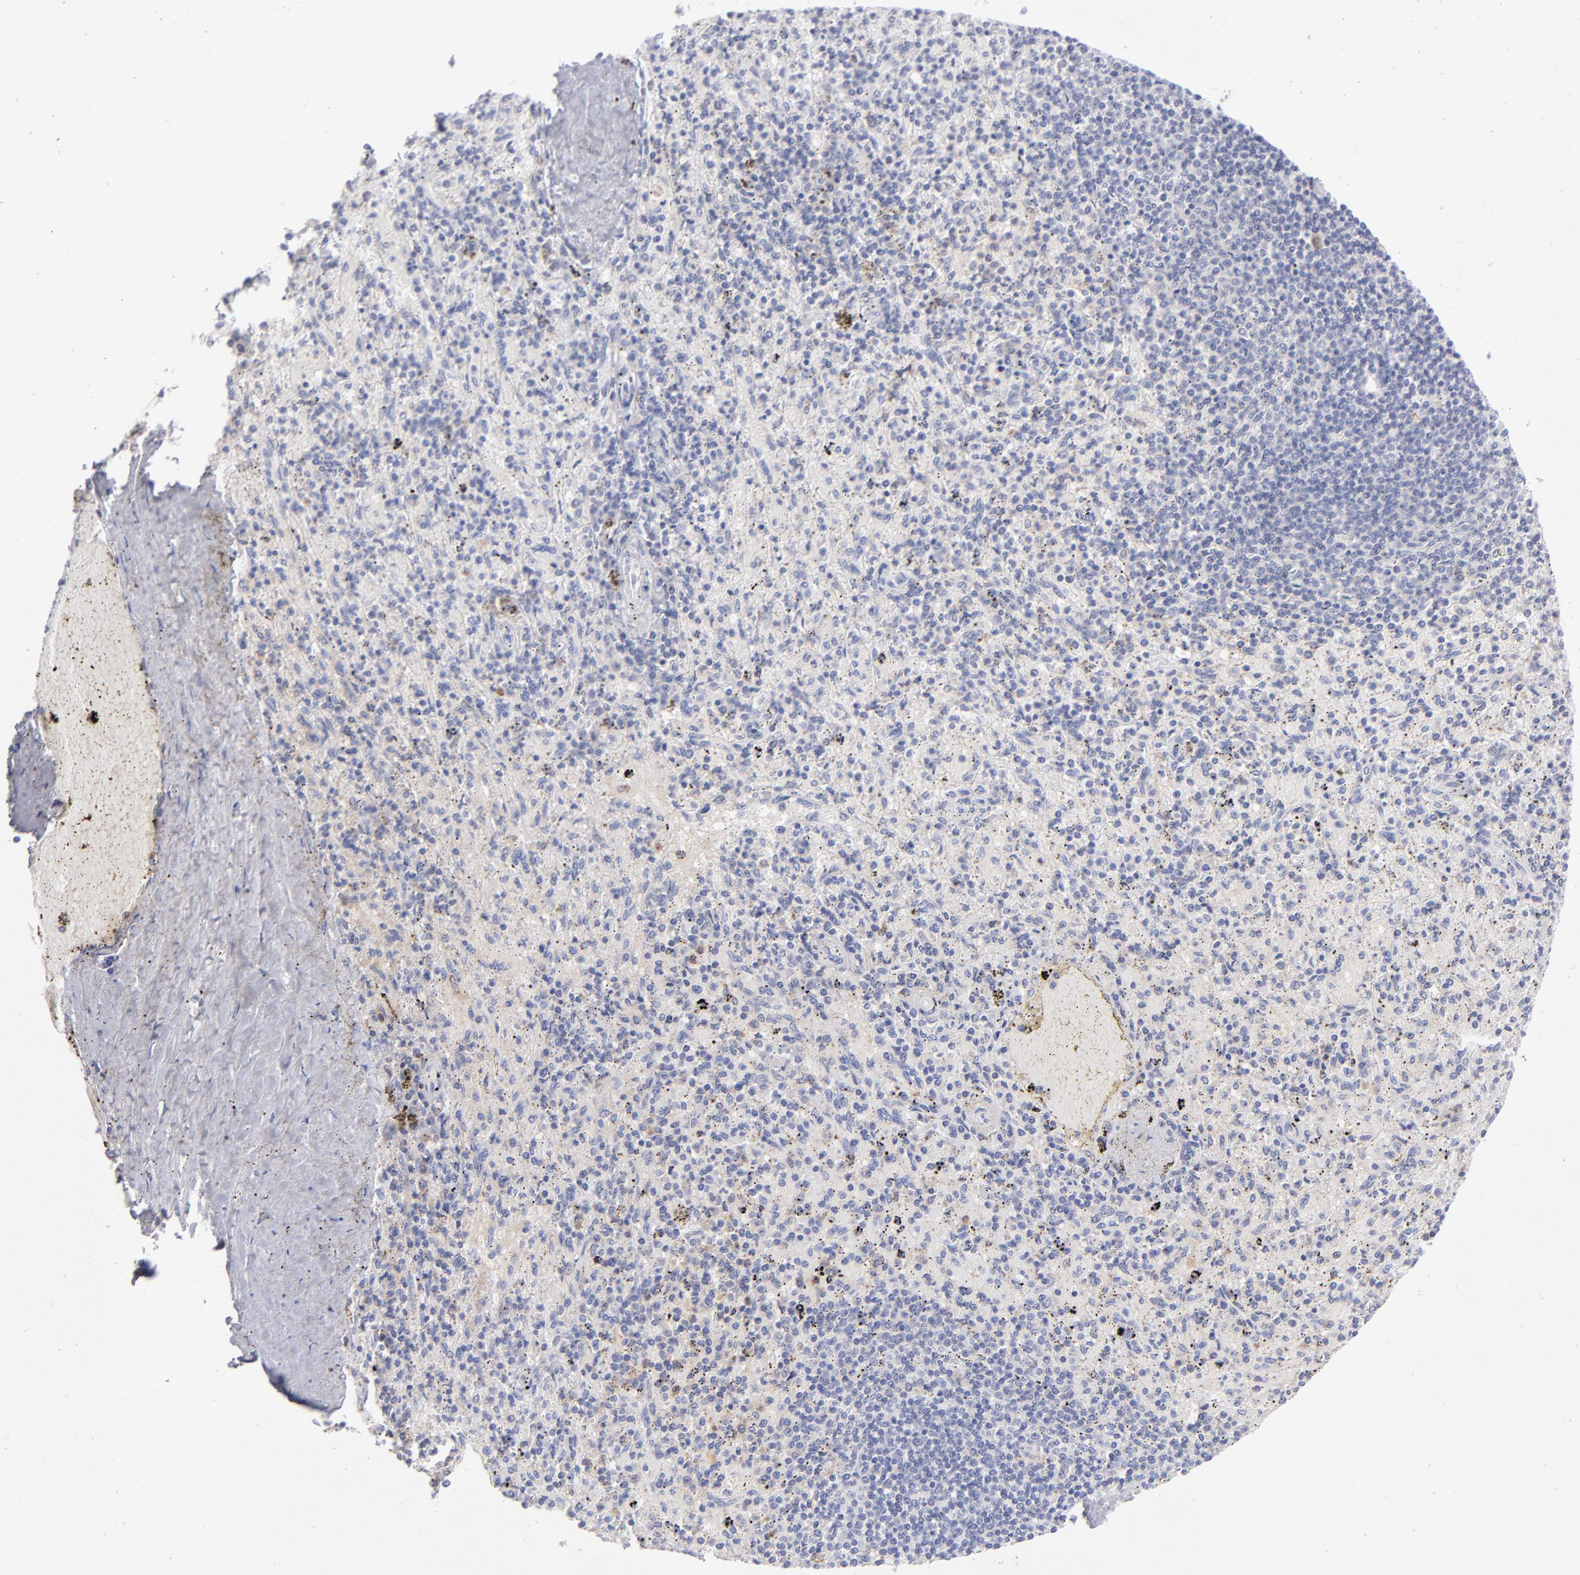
{"staining": {"intensity": "weak", "quantity": "<25%", "location": "cytoplasmic/membranous"}, "tissue": "spleen", "cell_type": "Cells in red pulp", "image_type": "normal", "snomed": [{"axis": "morphology", "description": "Normal tissue, NOS"}, {"axis": "topography", "description": "Spleen"}], "caption": "Protein analysis of benign spleen reveals no significant staining in cells in red pulp.", "gene": "HP", "patient": {"sex": "female", "age": 43}}